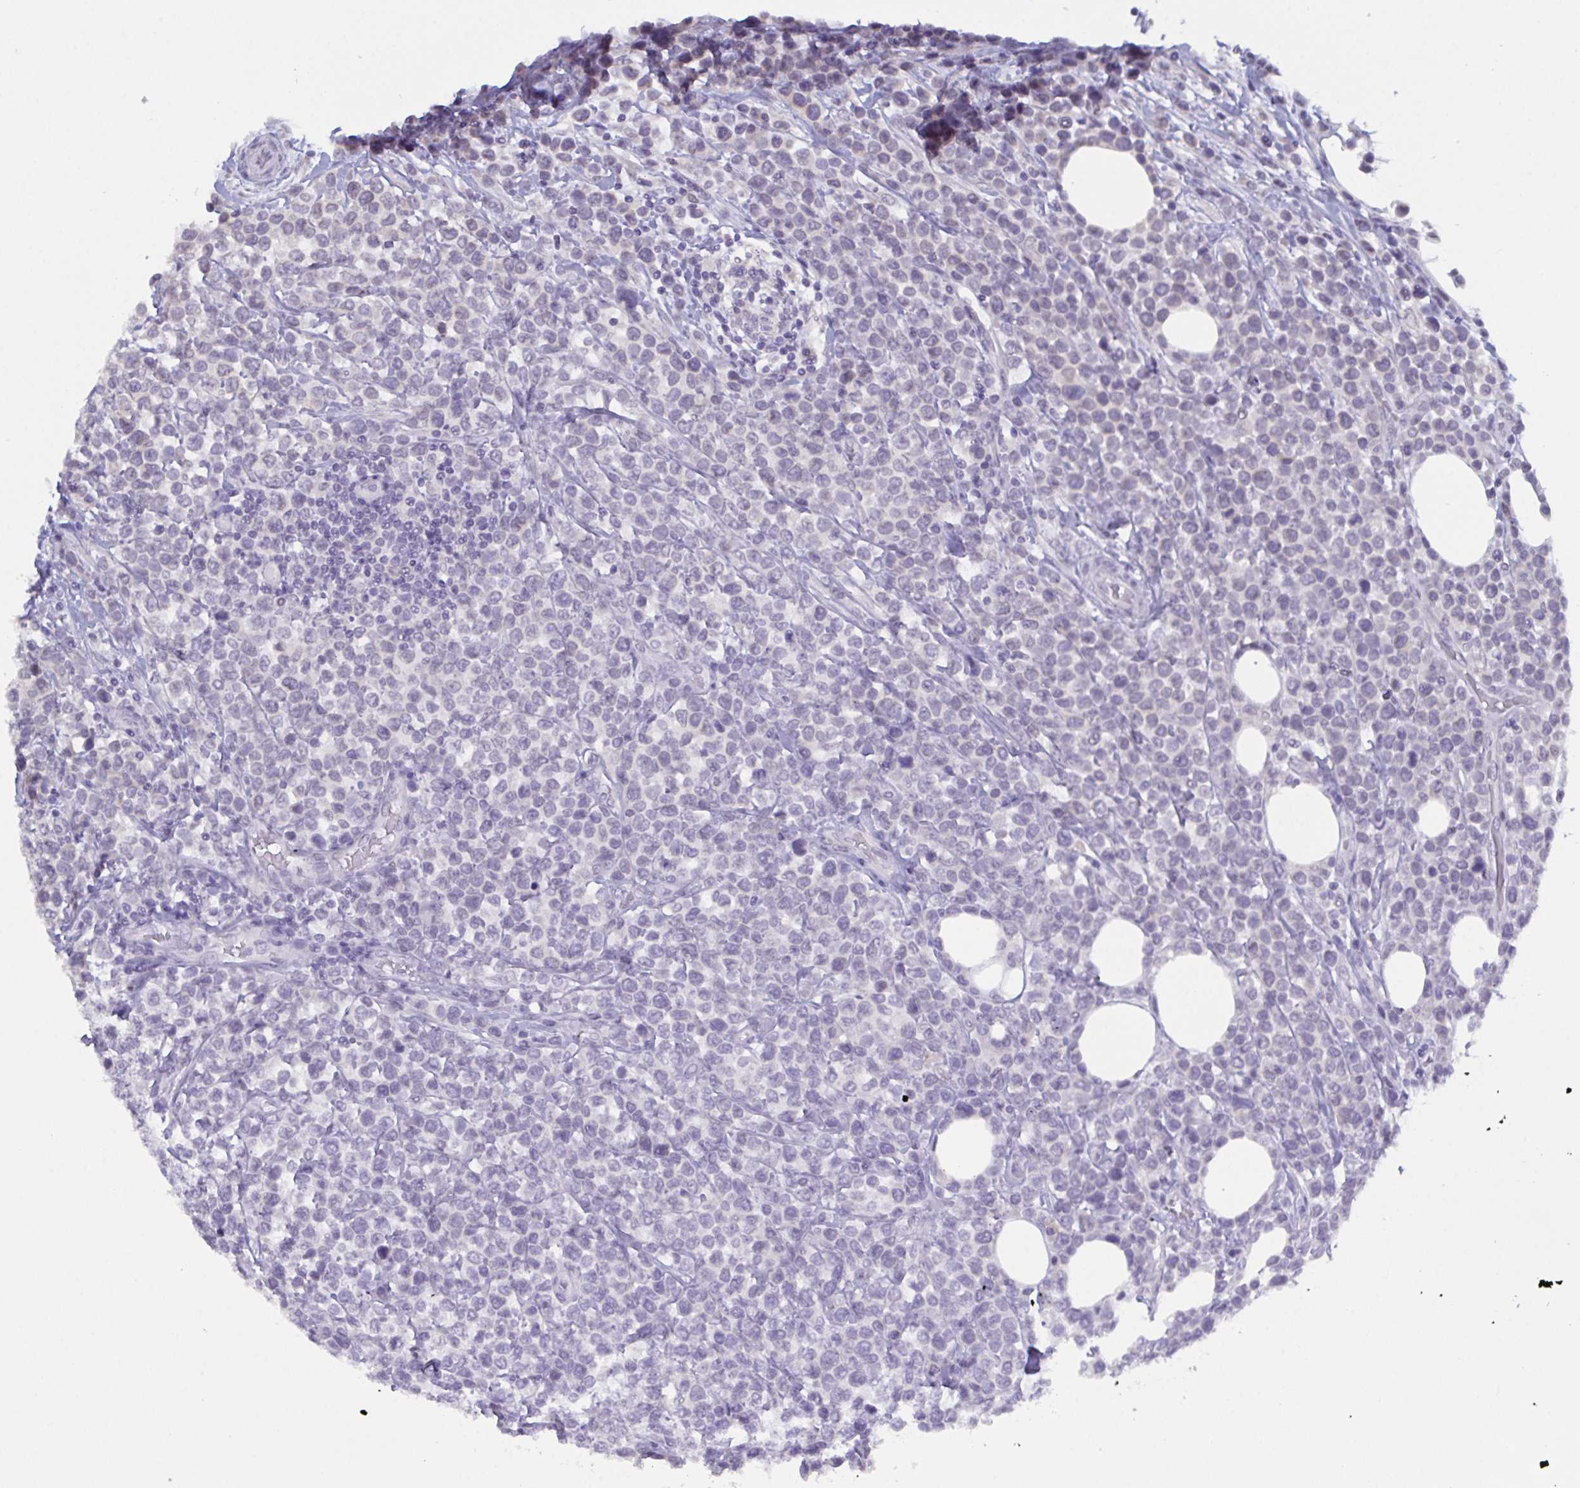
{"staining": {"intensity": "negative", "quantity": "none", "location": "none"}, "tissue": "lymphoma", "cell_type": "Tumor cells", "image_type": "cancer", "snomed": [{"axis": "morphology", "description": "Malignant lymphoma, non-Hodgkin's type, High grade"}, {"axis": "topography", "description": "Soft tissue"}], "caption": "Image shows no significant protein staining in tumor cells of lymphoma.", "gene": "SERPINB13", "patient": {"sex": "female", "age": 56}}